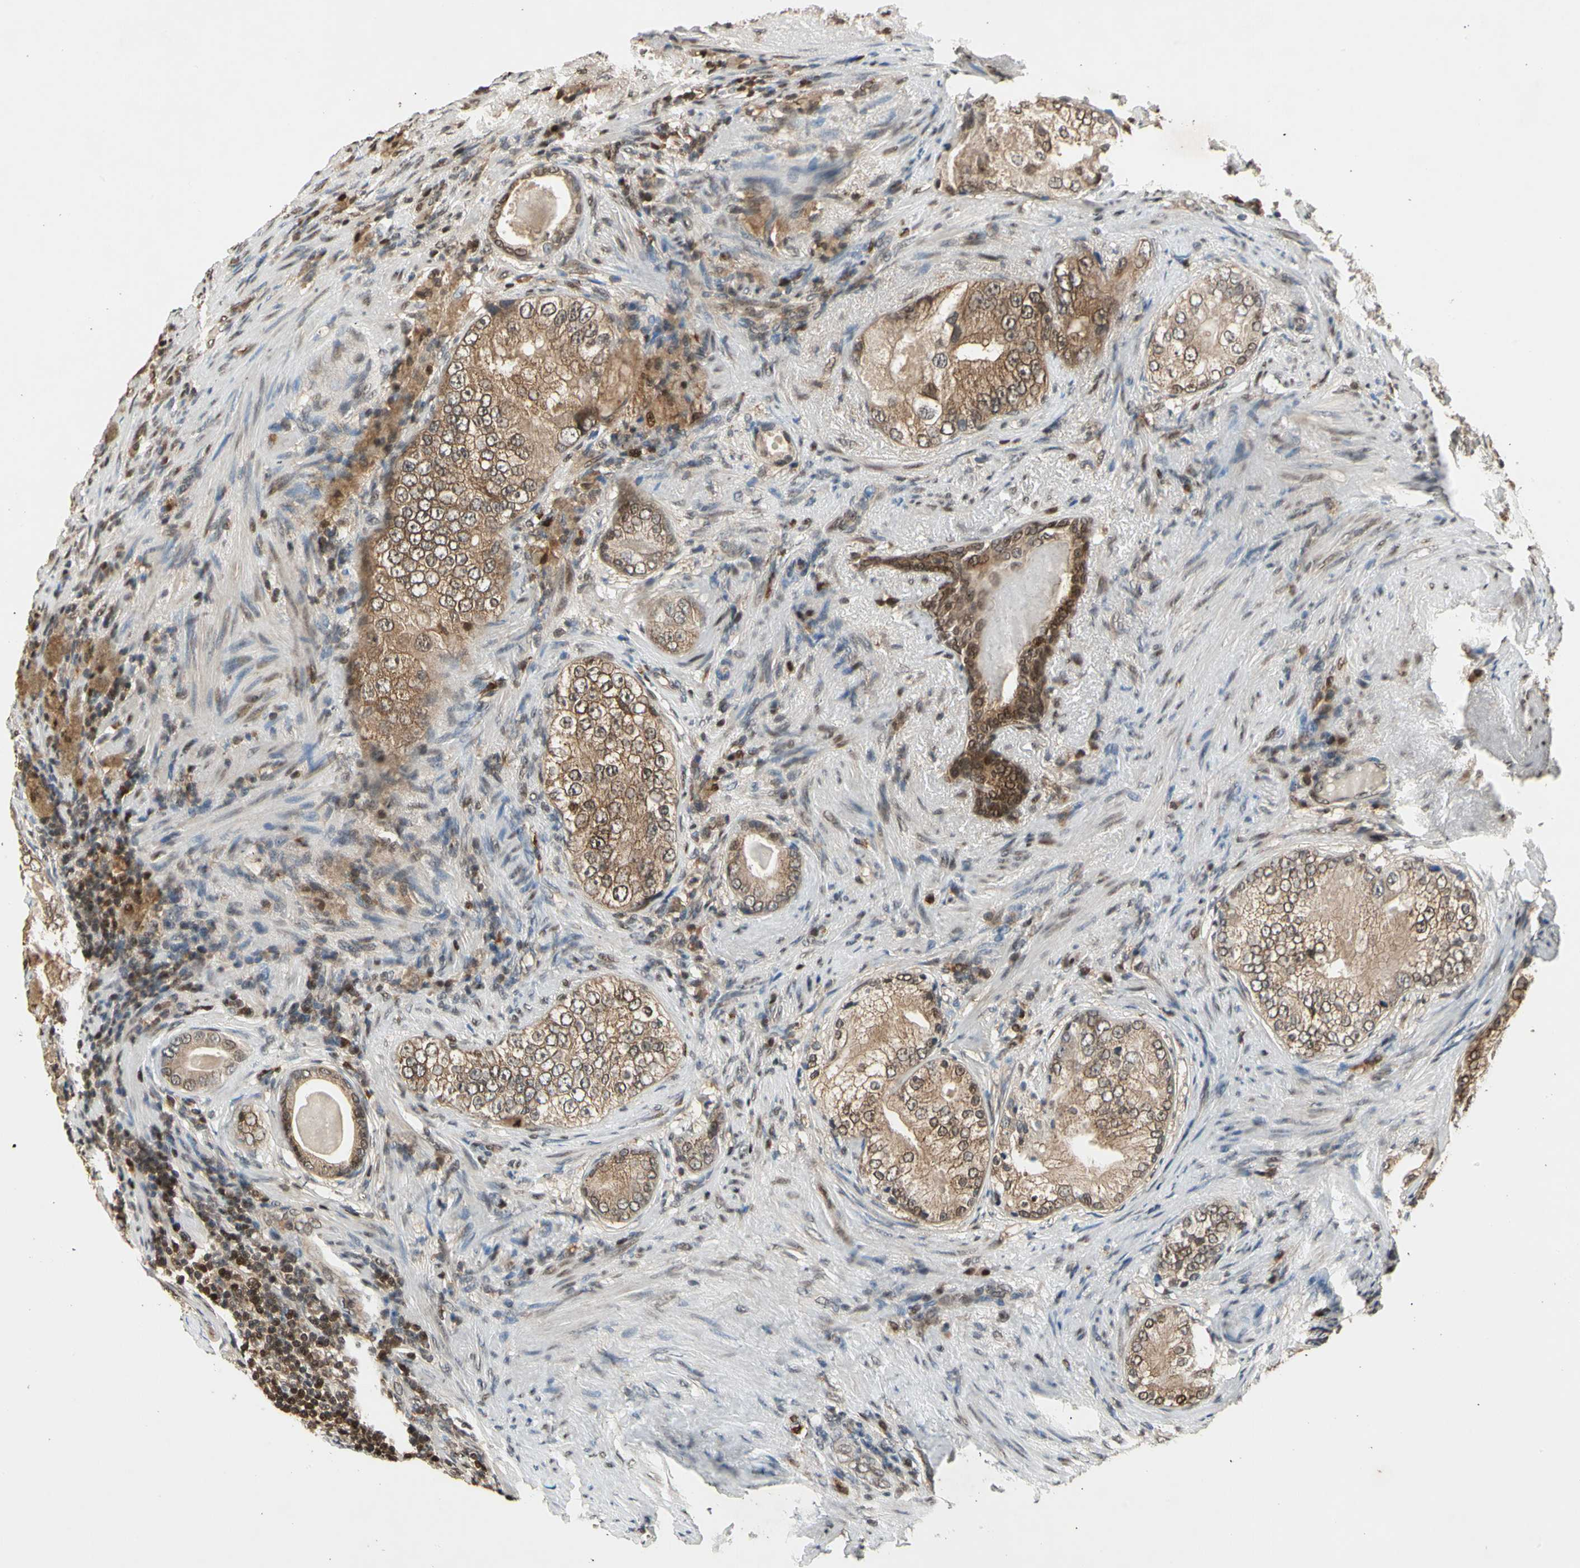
{"staining": {"intensity": "weak", "quantity": ">75%", "location": "cytoplasmic/membranous"}, "tissue": "prostate cancer", "cell_type": "Tumor cells", "image_type": "cancer", "snomed": [{"axis": "morphology", "description": "Adenocarcinoma, High grade"}, {"axis": "topography", "description": "Prostate"}], "caption": "Immunohistochemical staining of prostate cancer exhibits low levels of weak cytoplasmic/membranous protein expression in approximately >75% of tumor cells.", "gene": "GSR", "patient": {"sex": "male", "age": 66}}